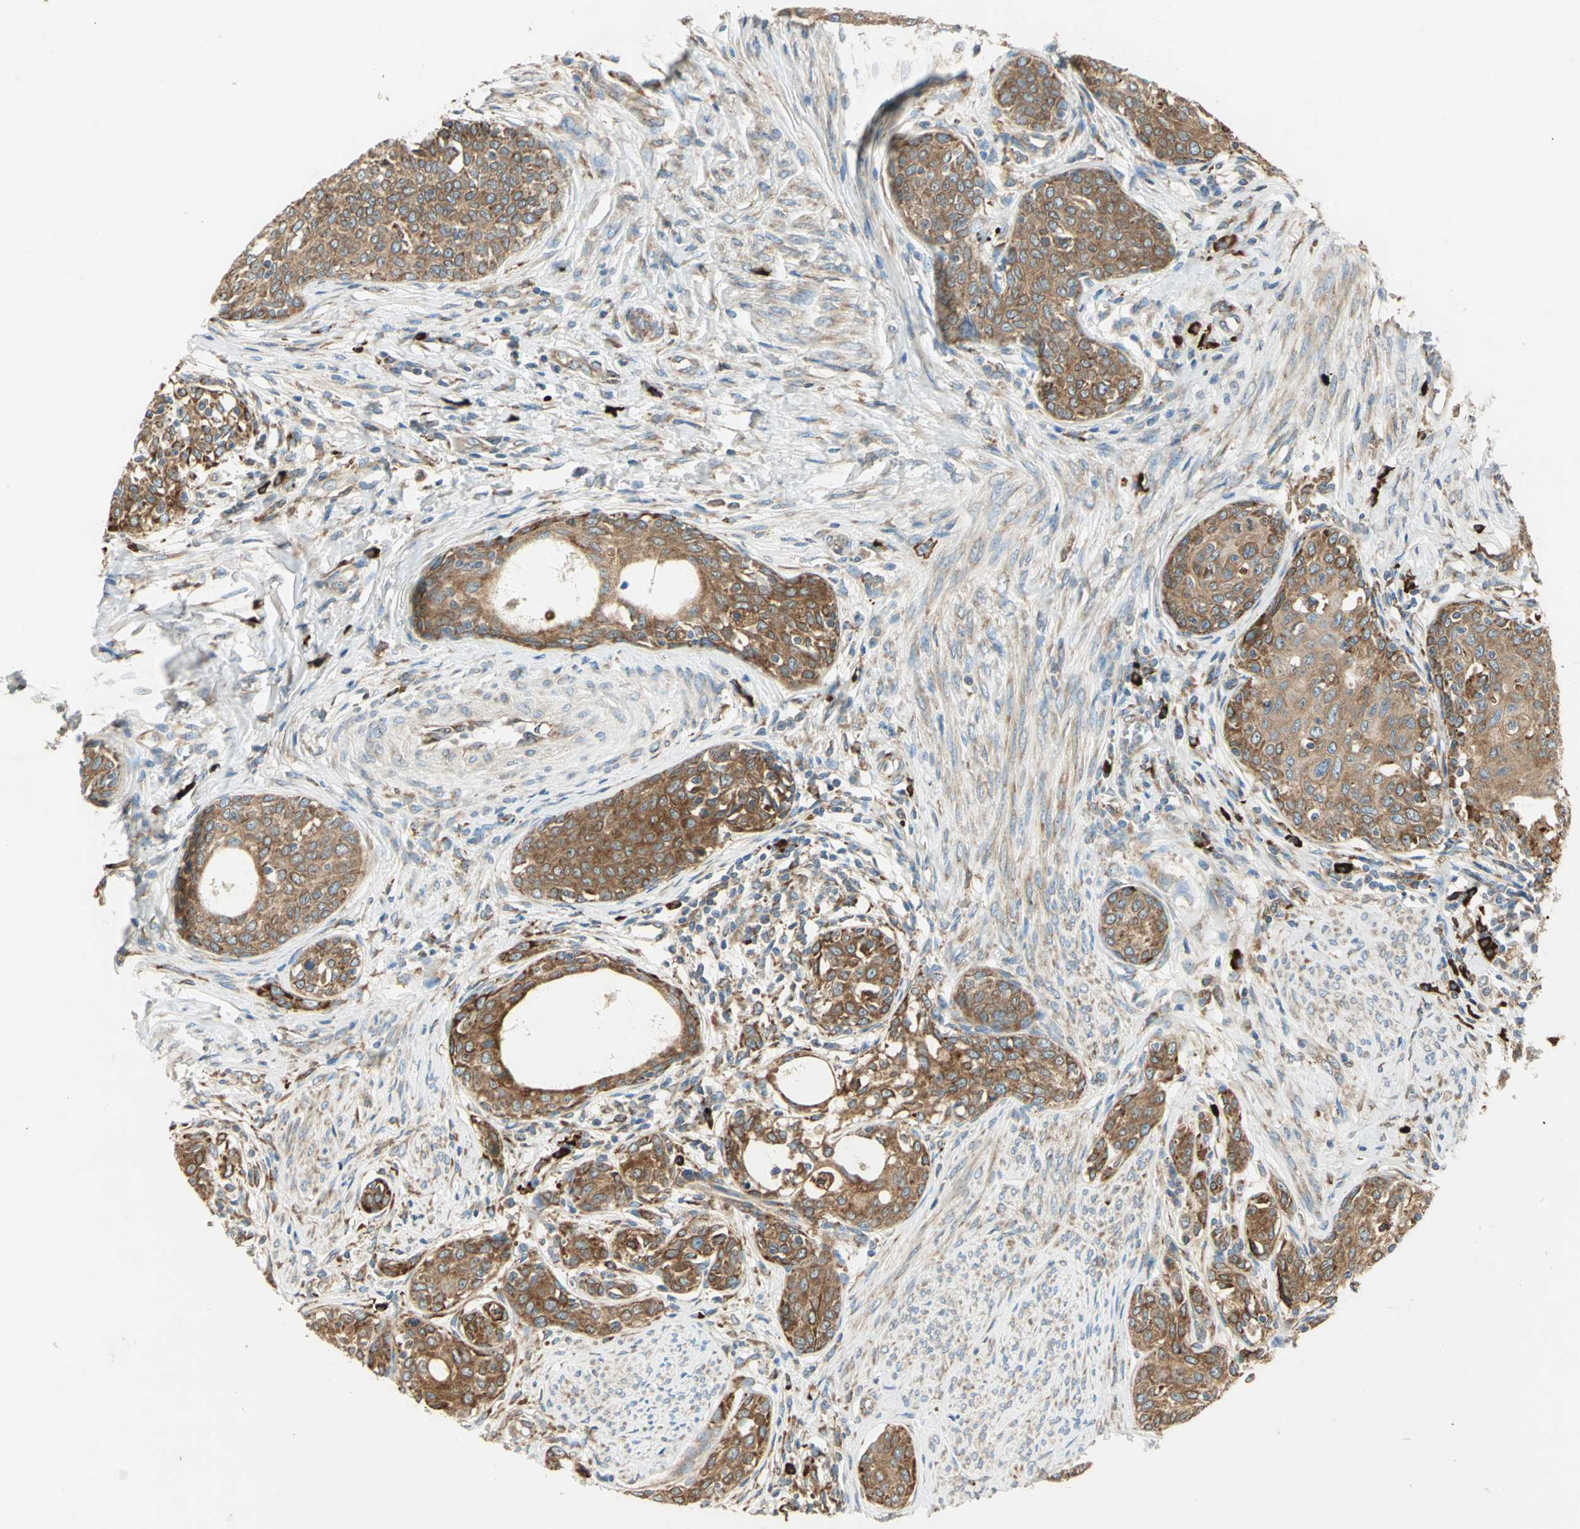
{"staining": {"intensity": "moderate", "quantity": ">75%", "location": "cytoplasmic/membranous"}, "tissue": "cervical cancer", "cell_type": "Tumor cells", "image_type": "cancer", "snomed": [{"axis": "morphology", "description": "Squamous cell carcinoma, NOS"}, {"axis": "morphology", "description": "Adenocarcinoma, NOS"}, {"axis": "topography", "description": "Cervix"}], "caption": "Protein expression analysis of human cervical cancer (squamous cell carcinoma) reveals moderate cytoplasmic/membranous expression in approximately >75% of tumor cells.", "gene": "PDIA4", "patient": {"sex": "female", "age": 52}}